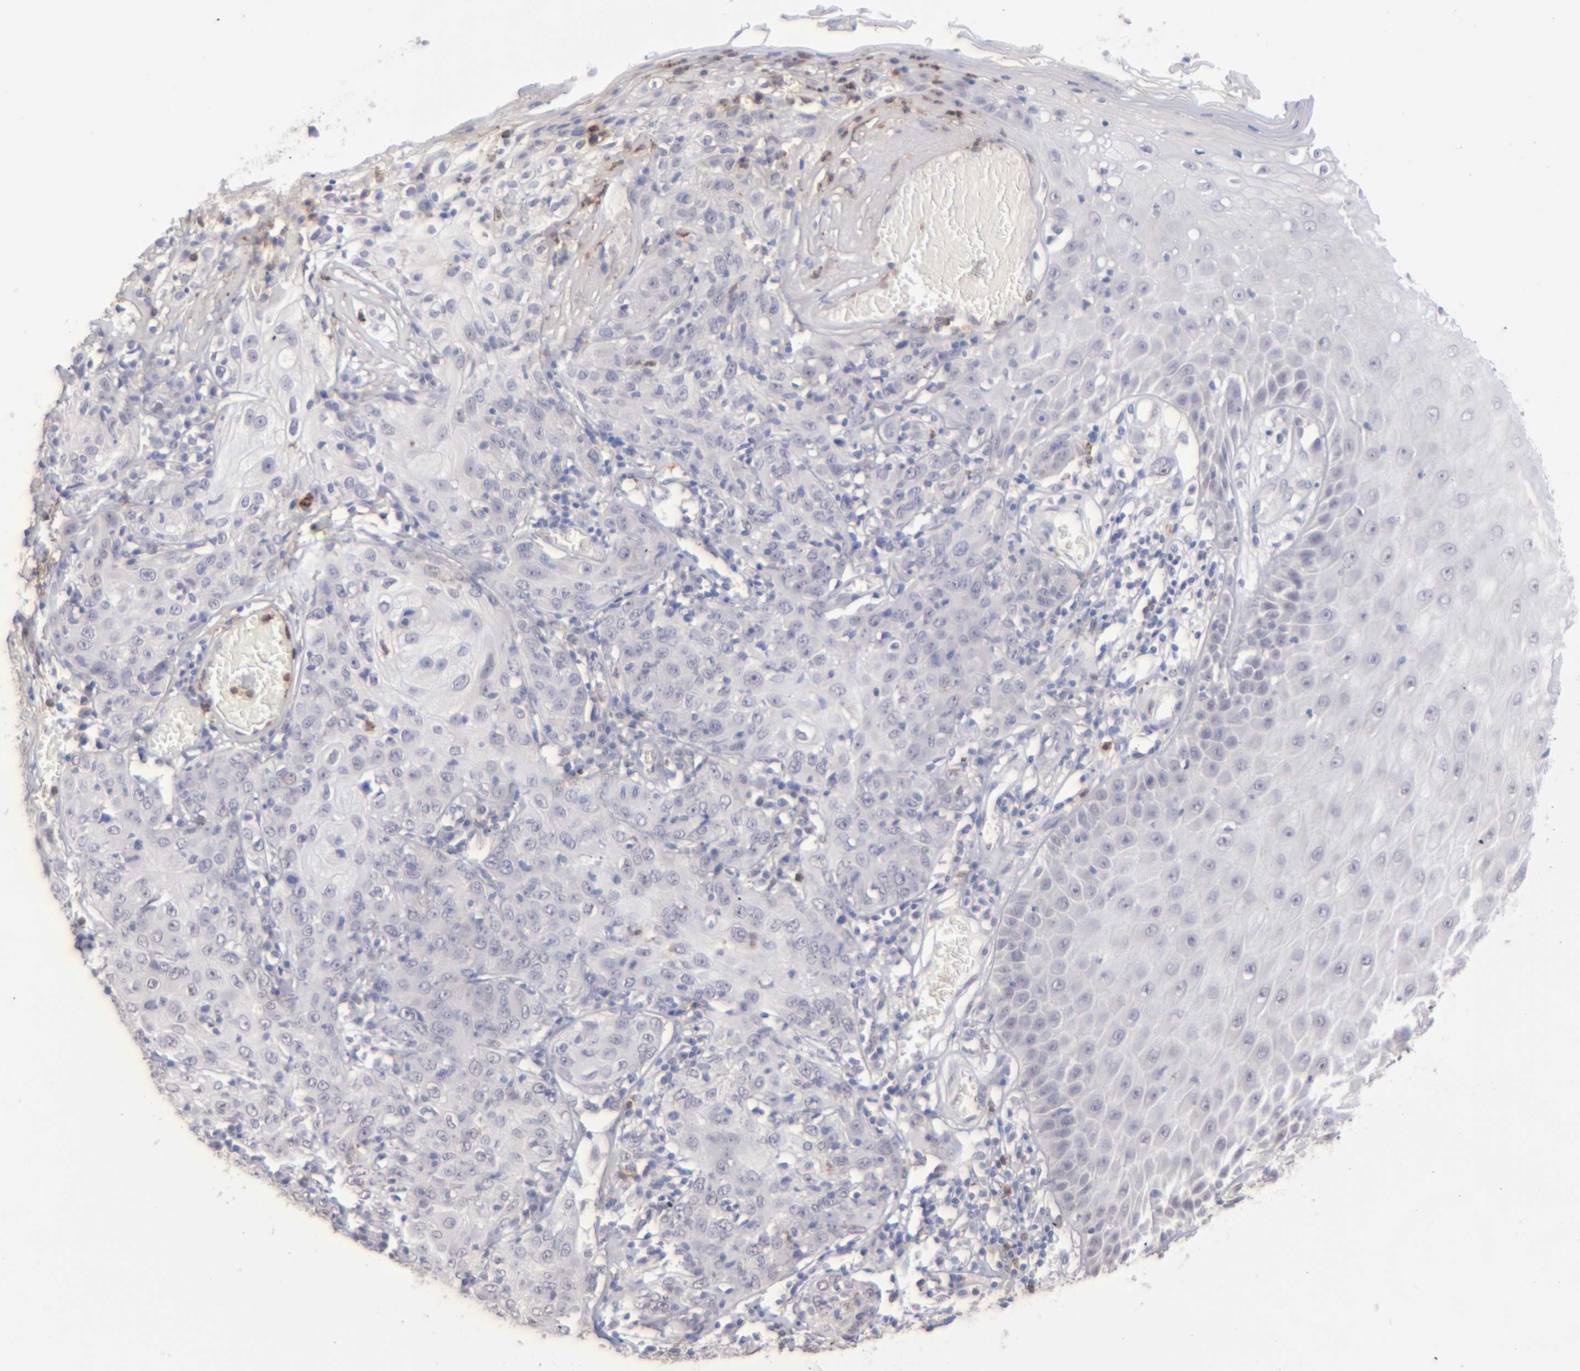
{"staining": {"intensity": "negative", "quantity": "none", "location": "none"}, "tissue": "skin cancer", "cell_type": "Tumor cells", "image_type": "cancer", "snomed": [{"axis": "morphology", "description": "Squamous cell carcinoma, NOS"}, {"axis": "topography", "description": "Skin"}], "caption": "Tumor cells are negative for brown protein staining in skin cancer (squamous cell carcinoma). (Brightfield microscopy of DAB IHC at high magnification).", "gene": "MGAM", "patient": {"sex": "male", "age": 65}}